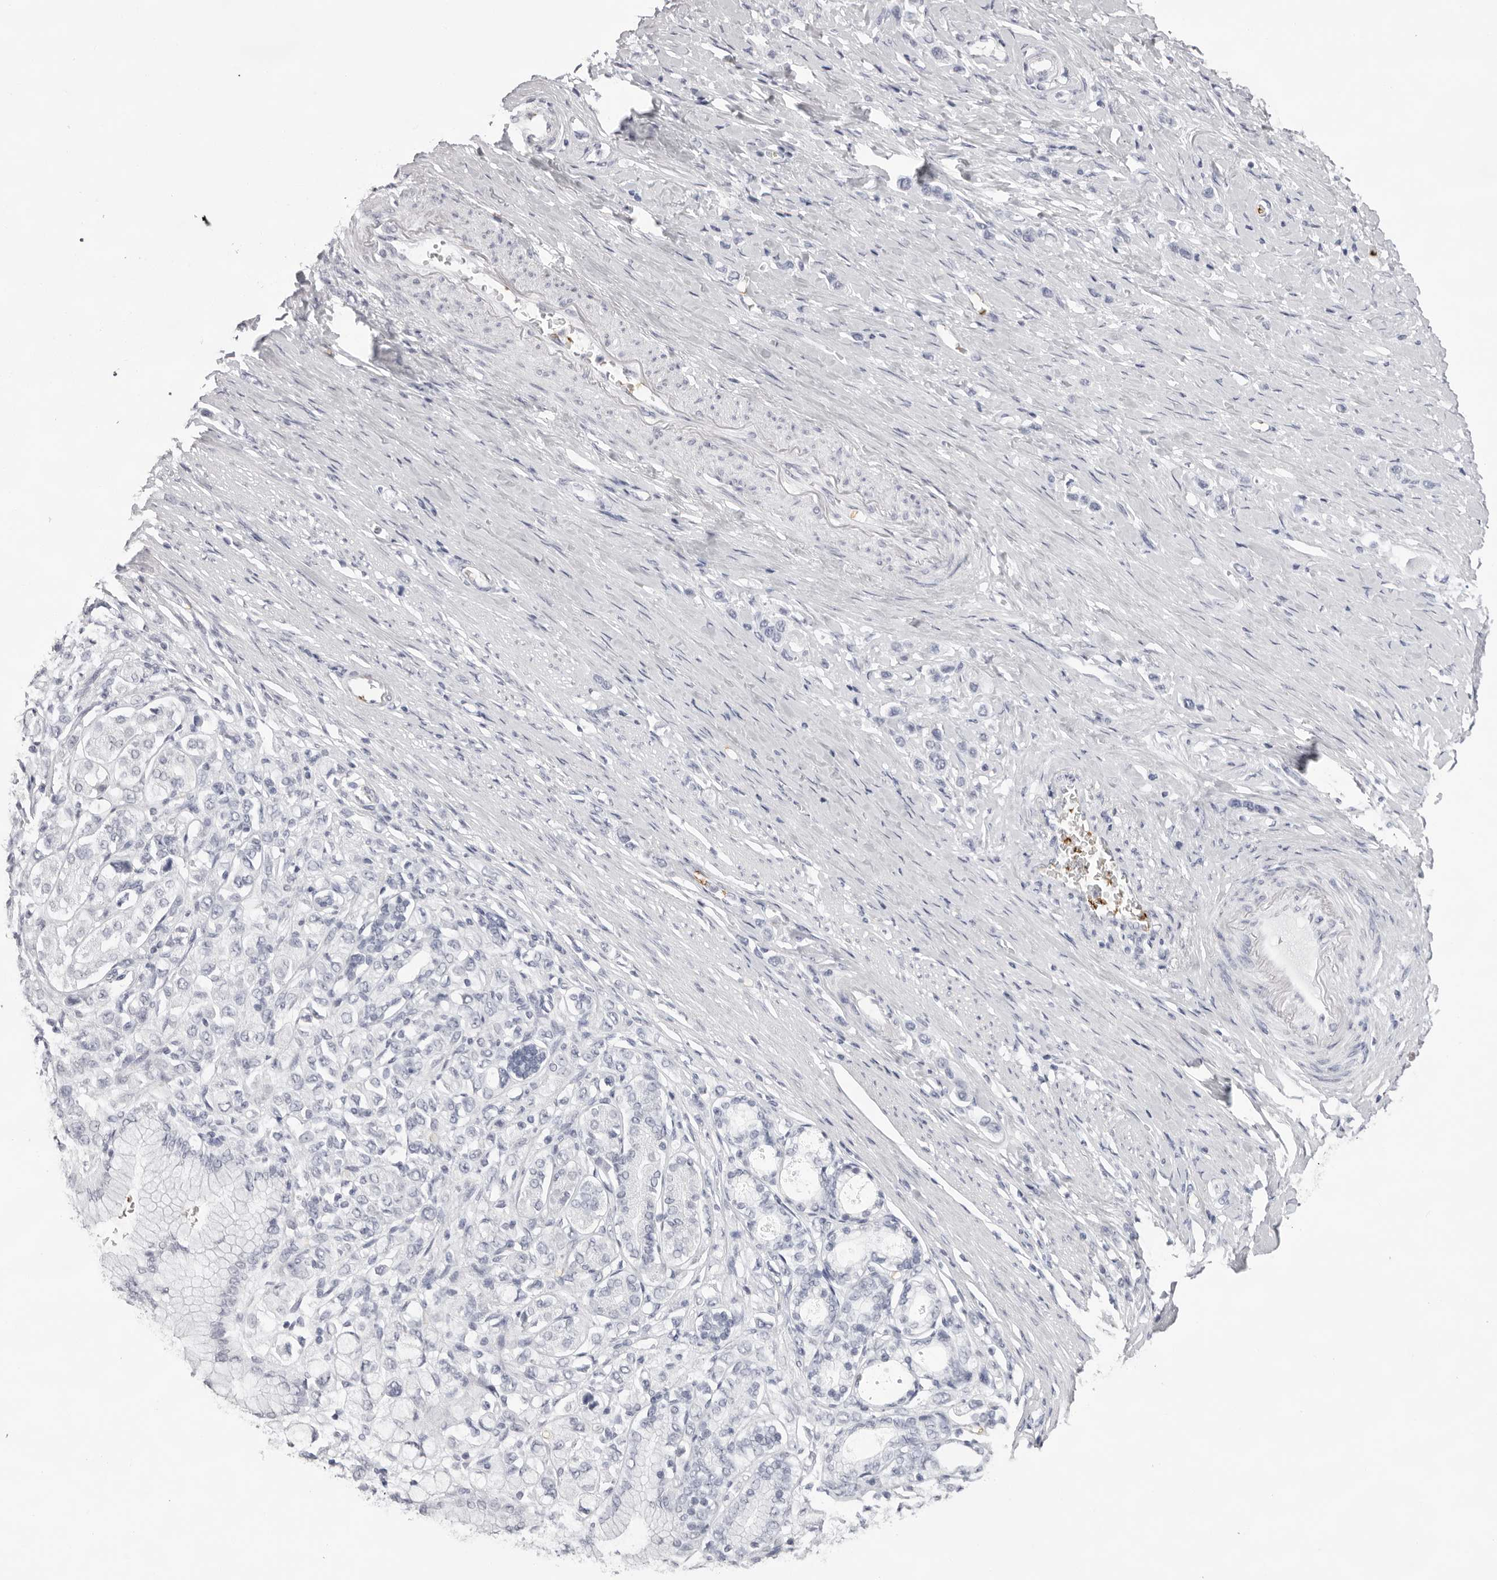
{"staining": {"intensity": "negative", "quantity": "none", "location": "none"}, "tissue": "stomach cancer", "cell_type": "Tumor cells", "image_type": "cancer", "snomed": [{"axis": "morphology", "description": "Adenocarcinoma, NOS"}, {"axis": "topography", "description": "Stomach"}], "caption": "An image of stomach cancer stained for a protein displays no brown staining in tumor cells.", "gene": "SPTA1", "patient": {"sex": "female", "age": 65}}